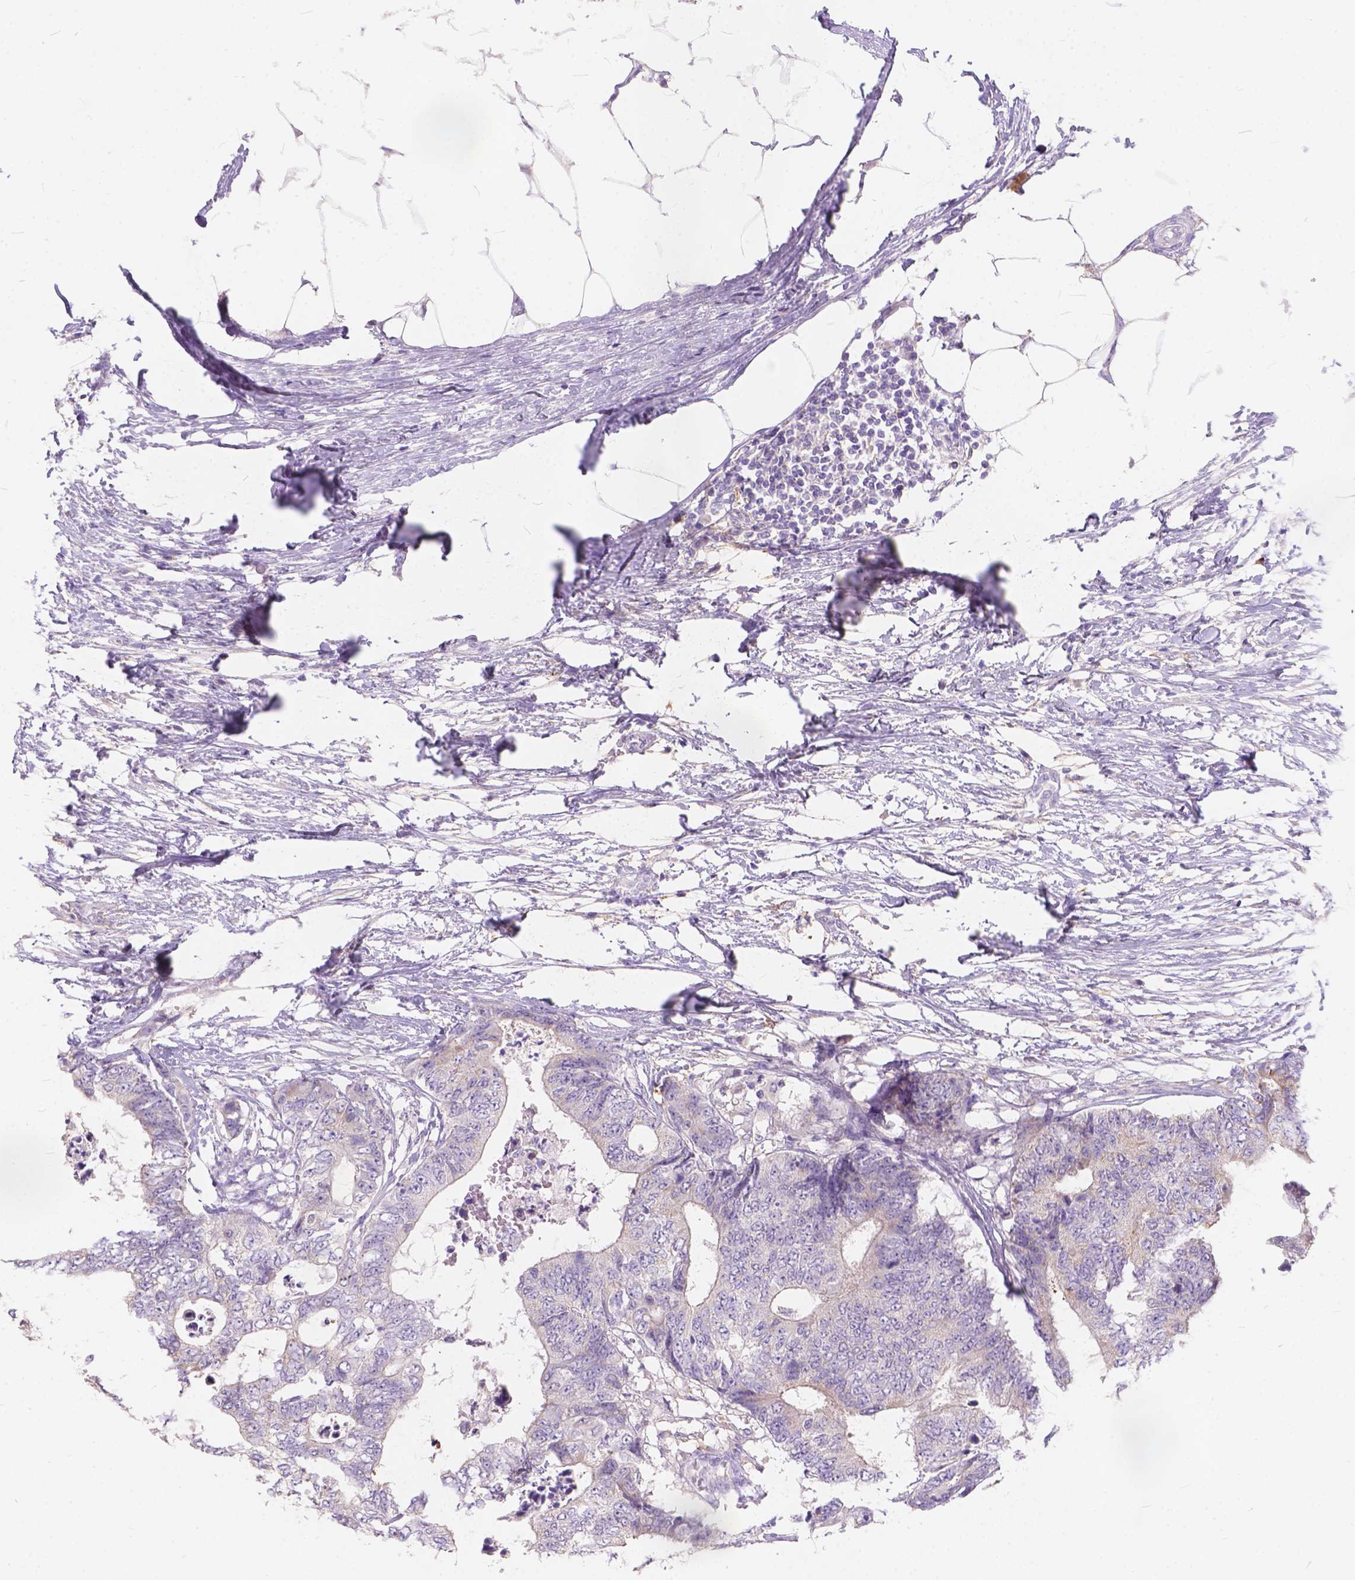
{"staining": {"intensity": "negative", "quantity": "none", "location": "none"}, "tissue": "colorectal cancer", "cell_type": "Tumor cells", "image_type": "cancer", "snomed": [{"axis": "morphology", "description": "Adenocarcinoma, NOS"}, {"axis": "topography", "description": "Colon"}], "caption": "Tumor cells show no significant protein positivity in colorectal cancer (adenocarcinoma).", "gene": "PEX11G", "patient": {"sex": "female", "age": 48}}